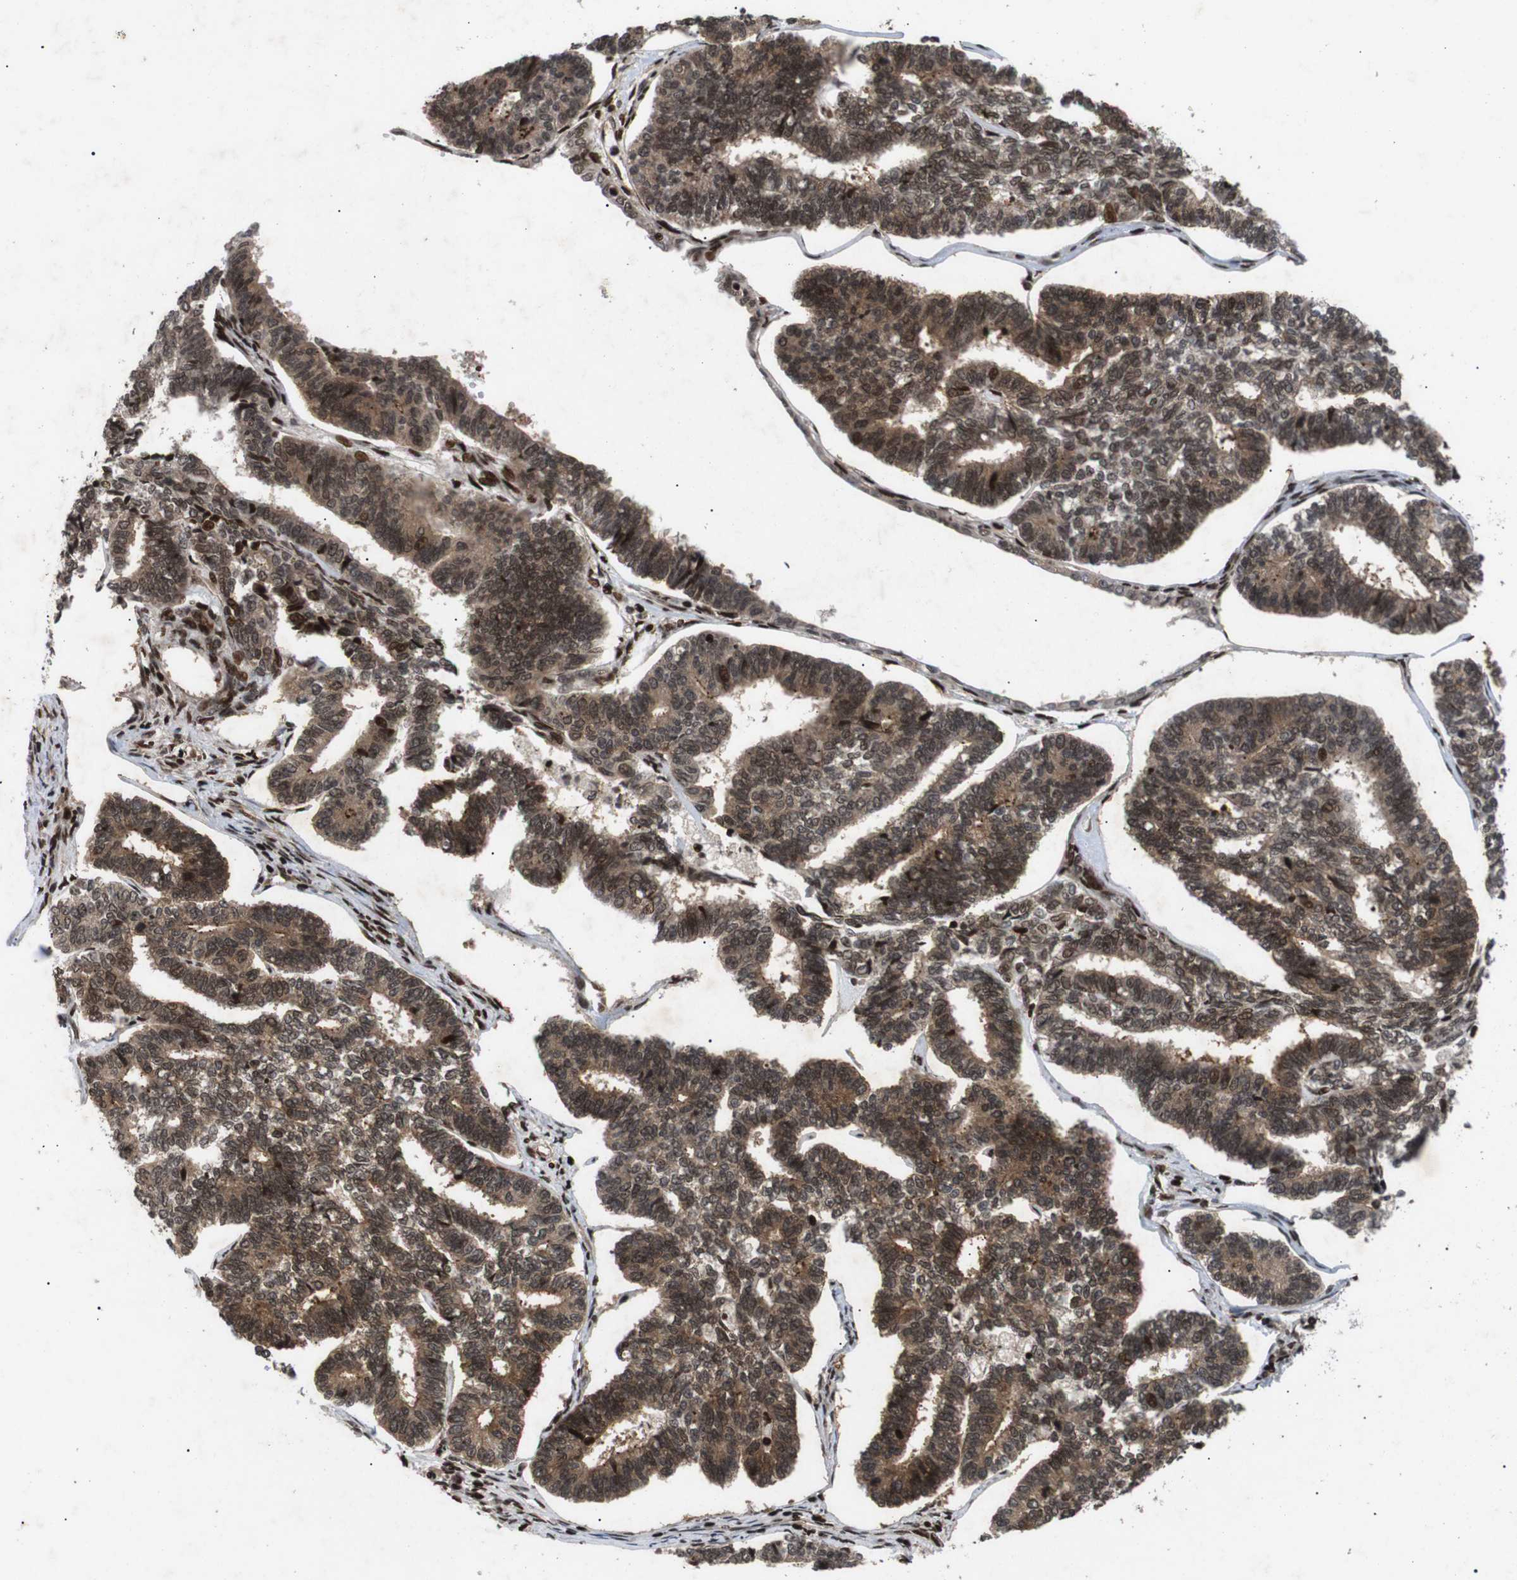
{"staining": {"intensity": "moderate", "quantity": ">75%", "location": "cytoplasmic/membranous,nuclear"}, "tissue": "endometrial cancer", "cell_type": "Tumor cells", "image_type": "cancer", "snomed": [{"axis": "morphology", "description": "Adenocarcinoma, NOS"}, {"axis": "topography", "description": "Endometrium"}], "caption": "There is medium levels of moderate cytoplasmic/membranous and nuclear staining in tumor cells of adenocarcinoma (endometrial), as demonstrated by immunohistochemical staining (brown color).", "gene": "KIF23", "patient": {"sex": "female", "age": 70}}